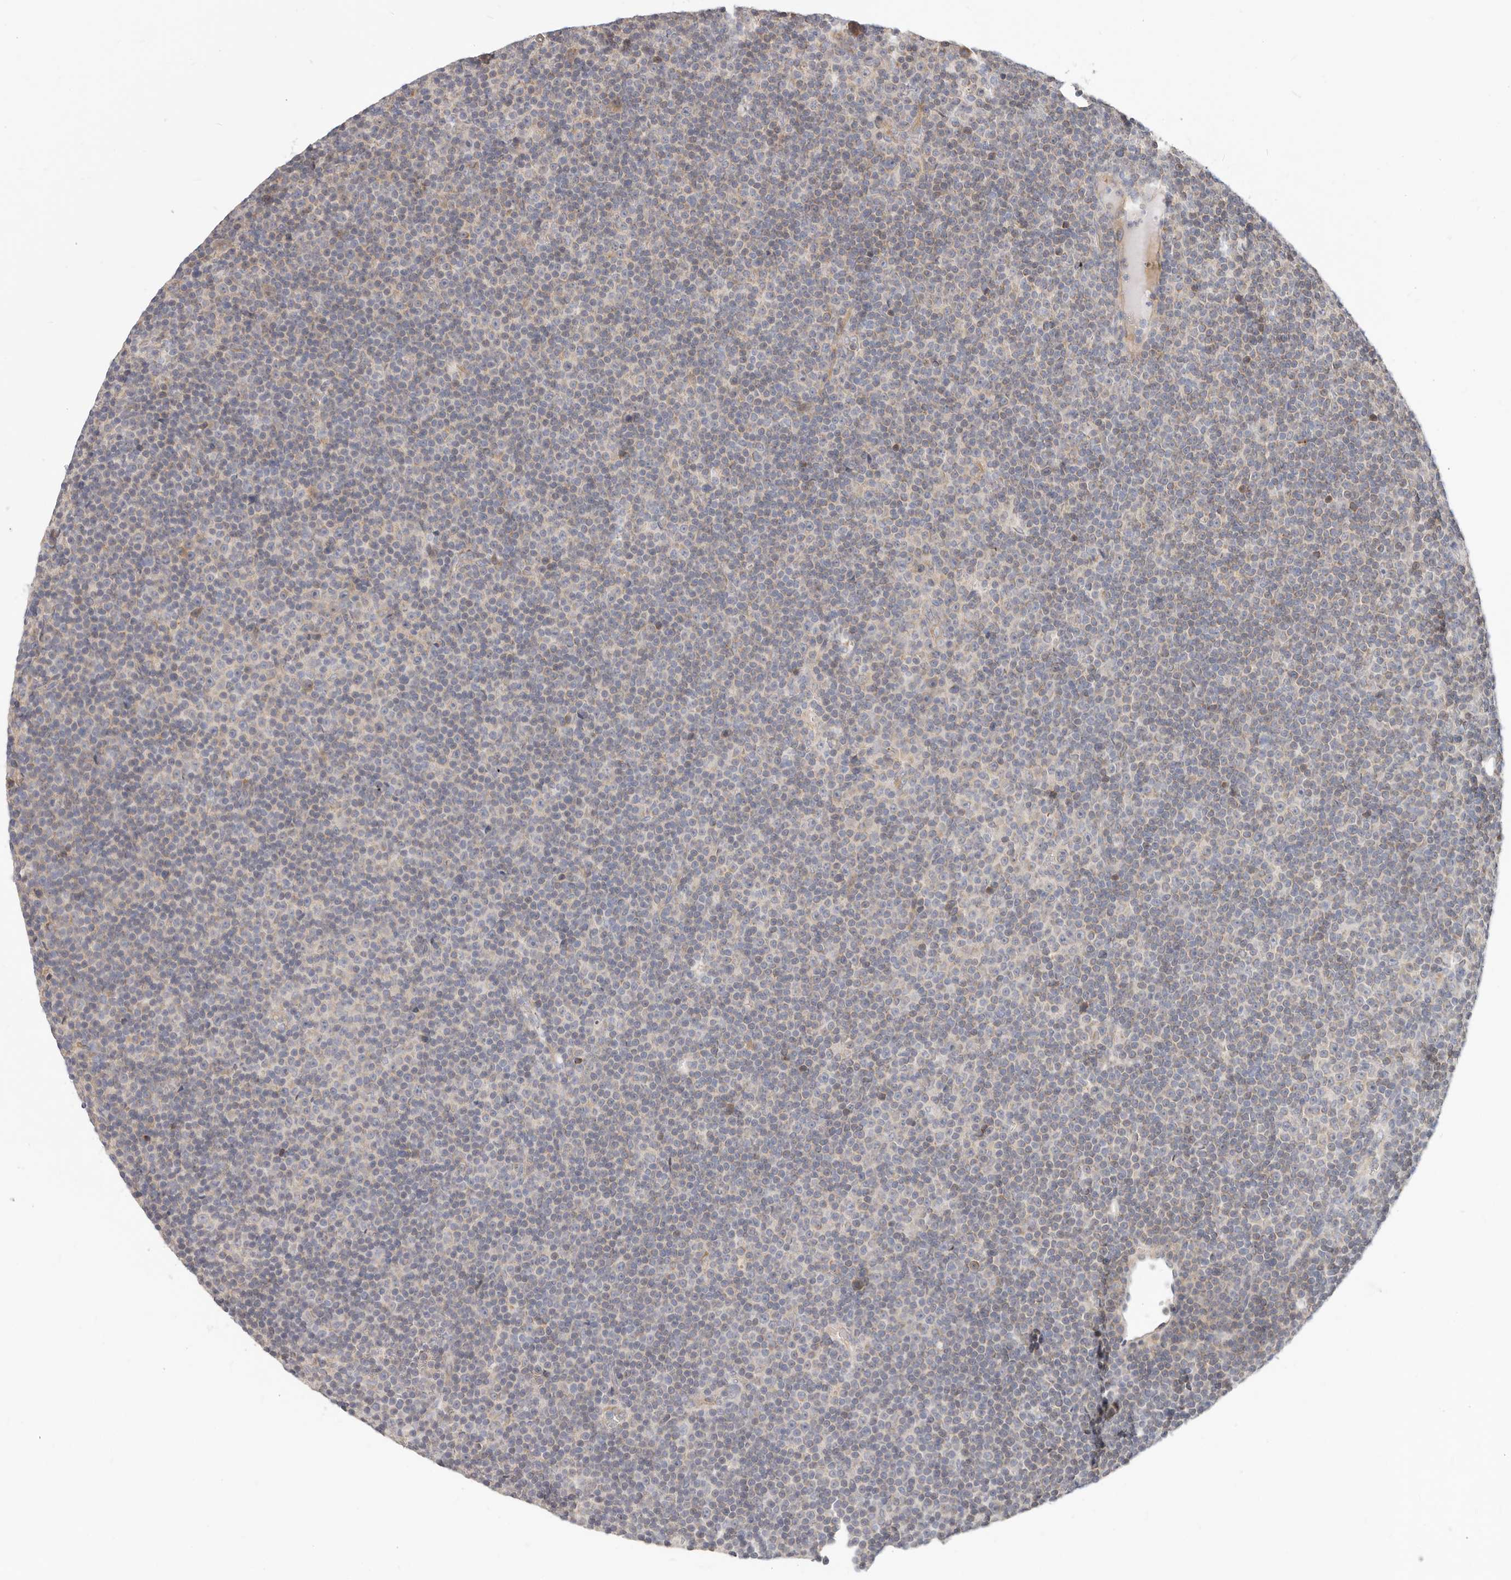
{"staining": {"intensity": "negative", "quantity": "none", "location": "none"}, "tissue": "lymphoma", "cell_type": "Tumor cells", "image_type": "cancer", "snomed": [{"axis": "morphology", "description": "Malignant lymphoma, non-Hodgkin's type, Low grade"}, {"axis": "topography", "description": "Lymph node"}], "caption": "An immunohistochemistry (IHC) histopathology image of malignant lymphoma, non-Hodgkin's type (low-grade) is shown. There is no staining in tumor cells of malignant lymphoma, non-Hodgkin's type (low-grade).", "gene": "TFB2M", "patient": {"sex": "female", "age": 67}}